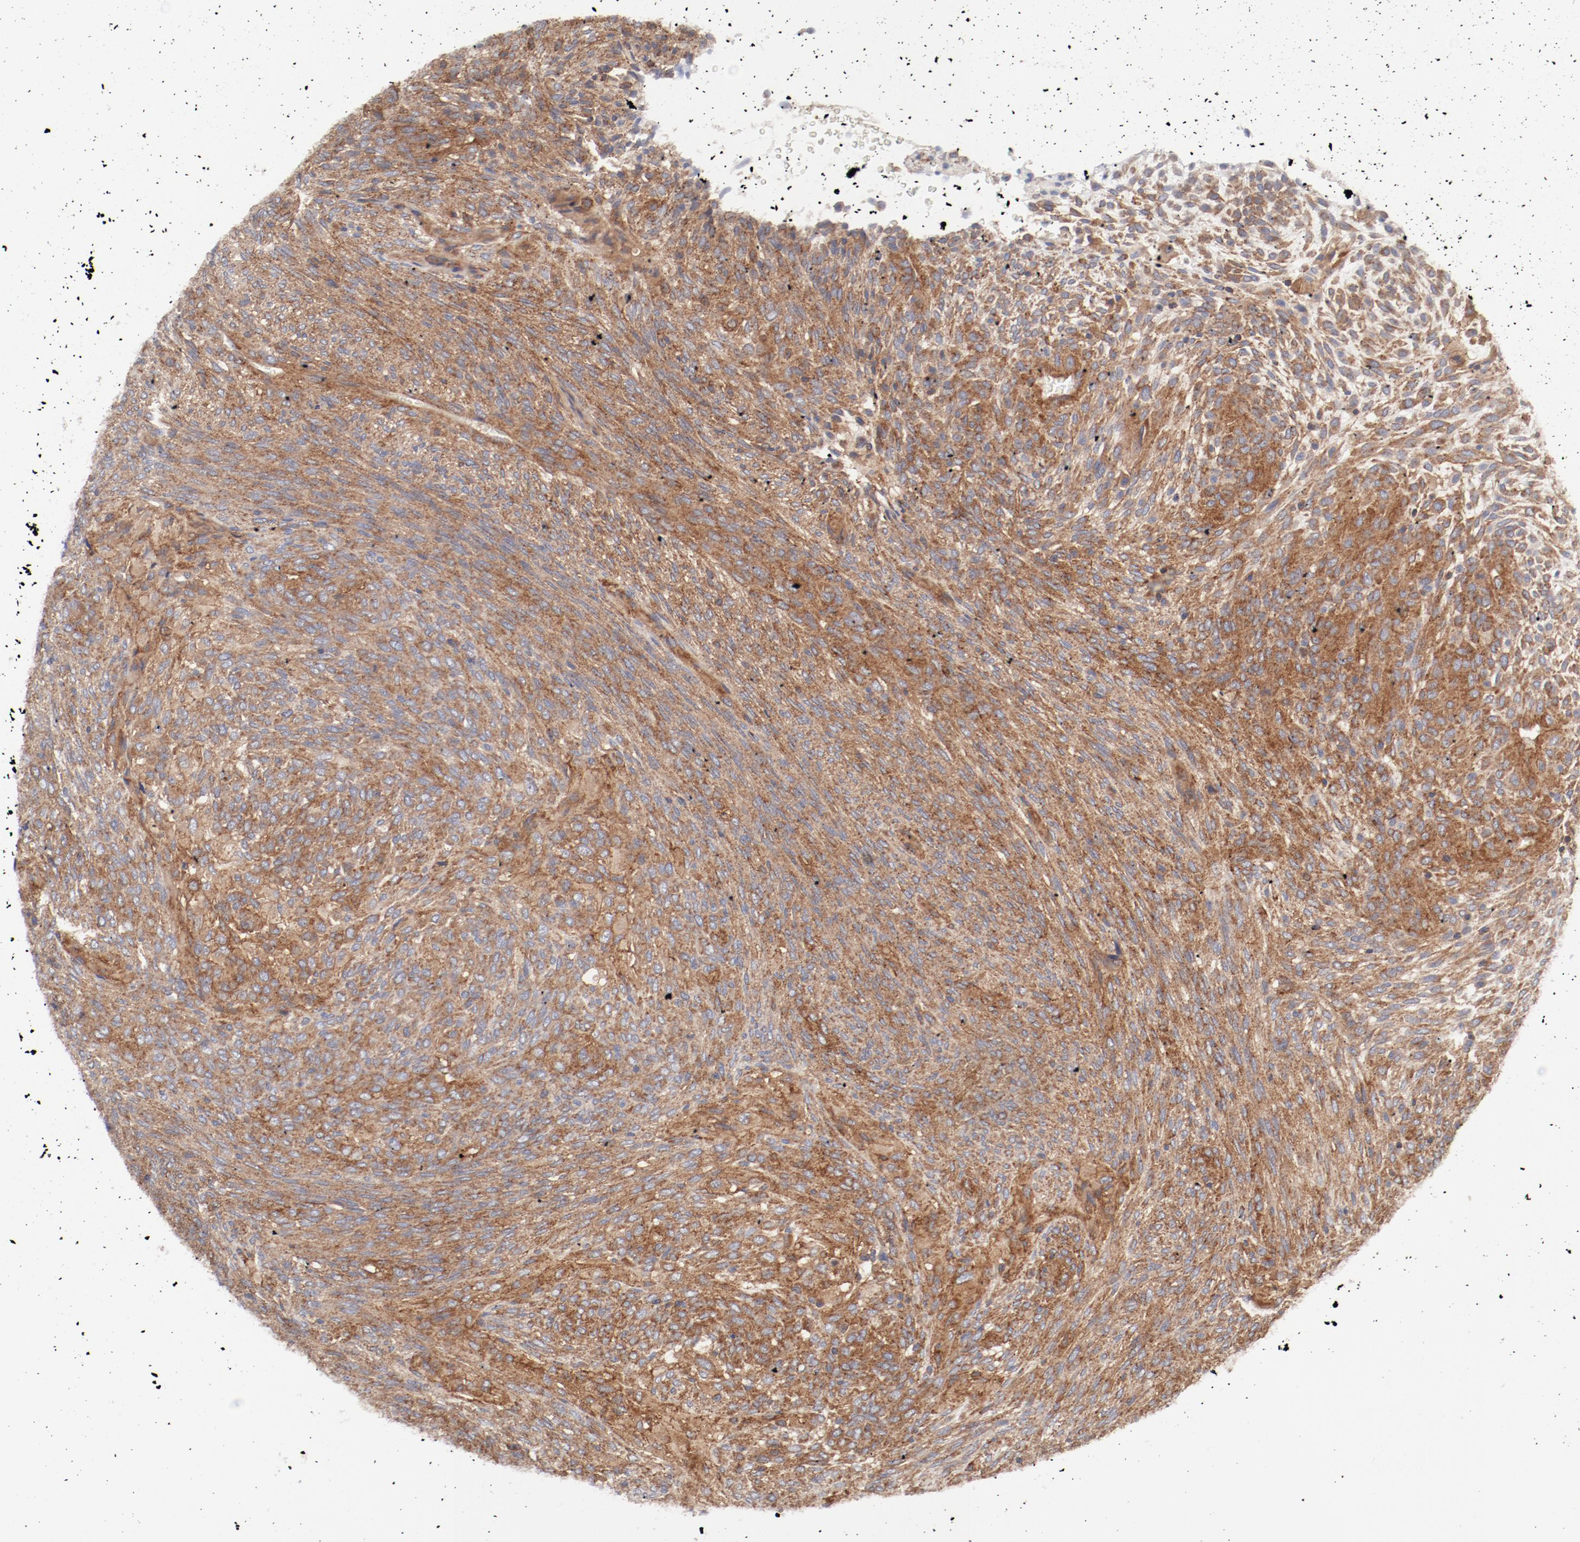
{"staining": {"intensity": "moderate", "quantity": ">75%", "location": "cytoplasmic/membranous"}, "tissue": "glioma", "cell_type": "Tumor cells", "image_type": "cancer", "snomed": [{"axis": "morphology", "description": "Glioma, malignant, High grade"}, {"axis": "topography", "description": "Cerebral cortex"}], "caption": "This is an image of IHC staining of glioma, which shows moderate staining in the cytoplasmic/membranous of tumor cells.", "gene": "AP2A1", "patient": {"sex": "female", "age": 55}}